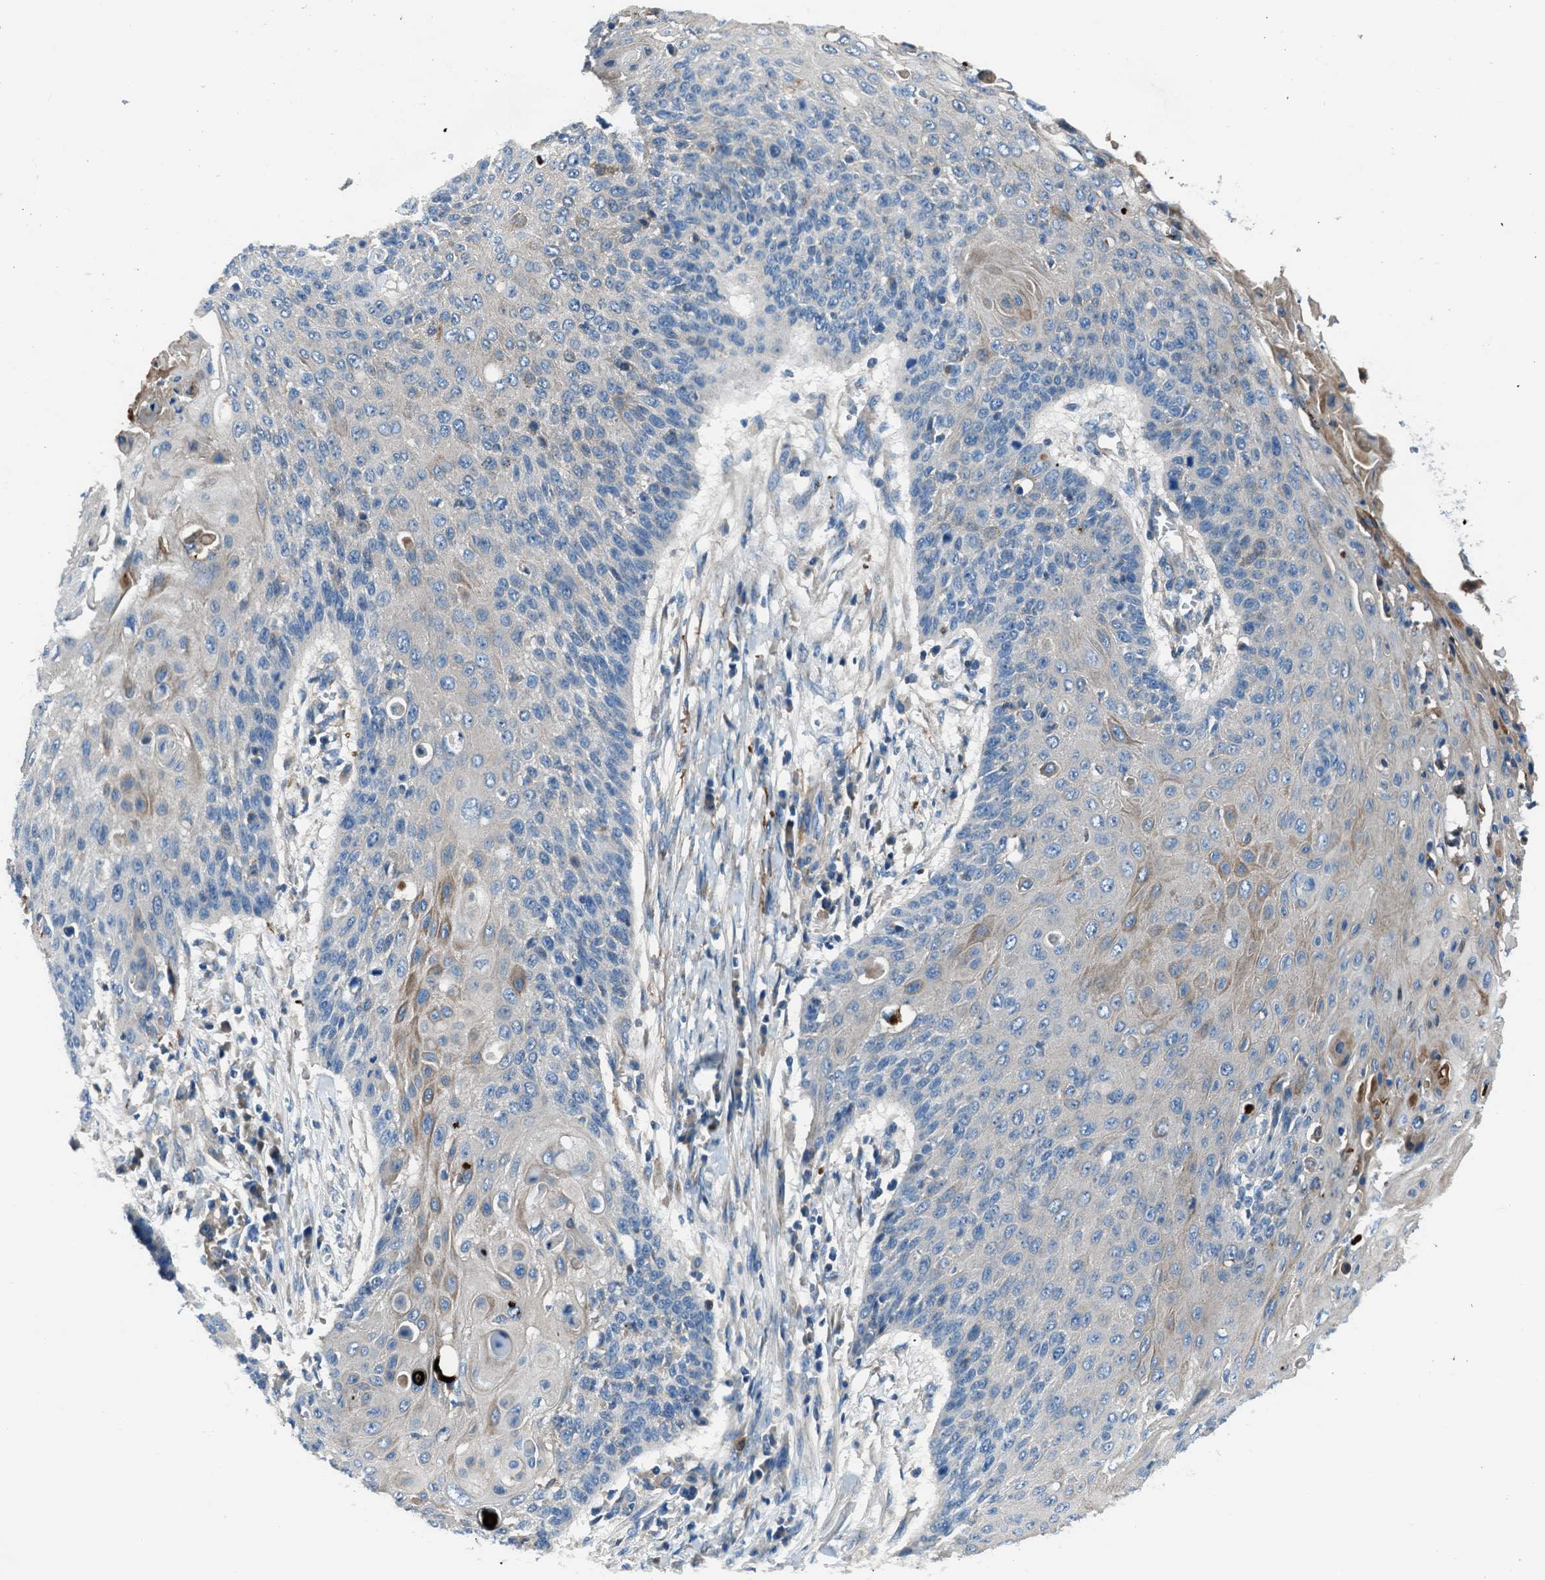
{"staining": {"intensity": "weak", "quantity": "<25%", "location": "cytoplasmic/membranous"}, "tissue": "cervical cancer", "cell_type": "Tumor cells", "image_type": "cancer", "snomed": [{"axis": "morphology", "description": "Squamous cell carcinoma, NOS"}, {"axis": "topography", "description": "Cervix"}], "caption": "Immunohistochemical staining of cervical cancer shows no significant positivity in tumor cells.", "gene": "SLC38A6", "patient": {"sex": "female", "age": 39}}